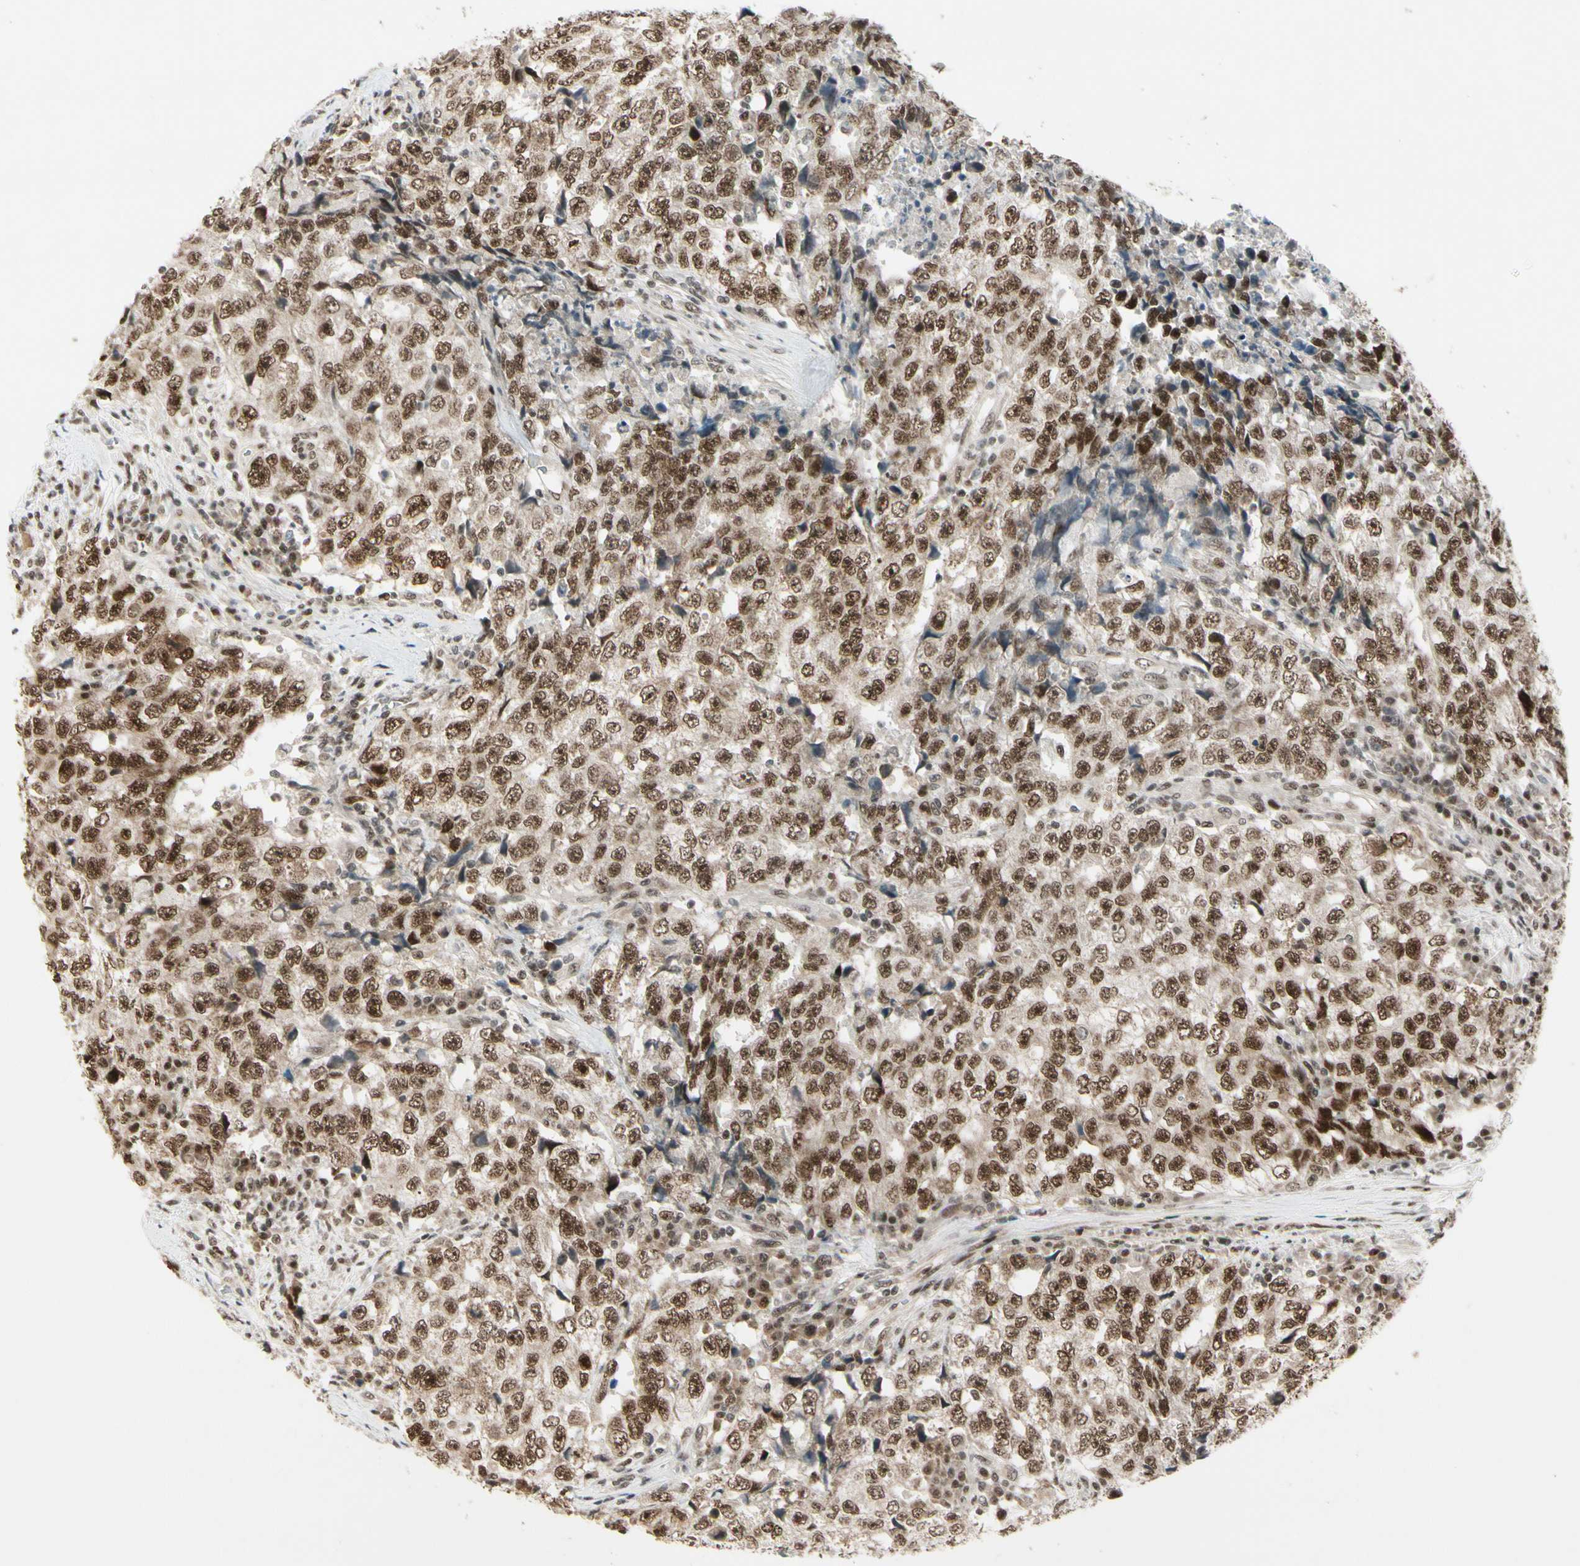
{"staining": {"intensity": "strong", "quantity": ">75%", "location": "nuclear"}, "tissue": "testis cancer", "cell_type": "Tumor cells", "image_type": "cancer", "snomed": [{"axis": "morphology", "description": "Necrosis, NOS"}, {"axis": "morphology", "description": "Carcinoma, Embryonal, NOS"}, {"axis": "topography", "description": "Testis"}], "caption": "The micrograph exhibits a brown stain indicating the presence of a protein in the nuclear of tumor cells in testis cancer (embryonal carcinoma). (IHC, brightfield microscopy, high magnification).", "gene": "CHAMP1", "patient": {"sex": "male", "age": 19}}